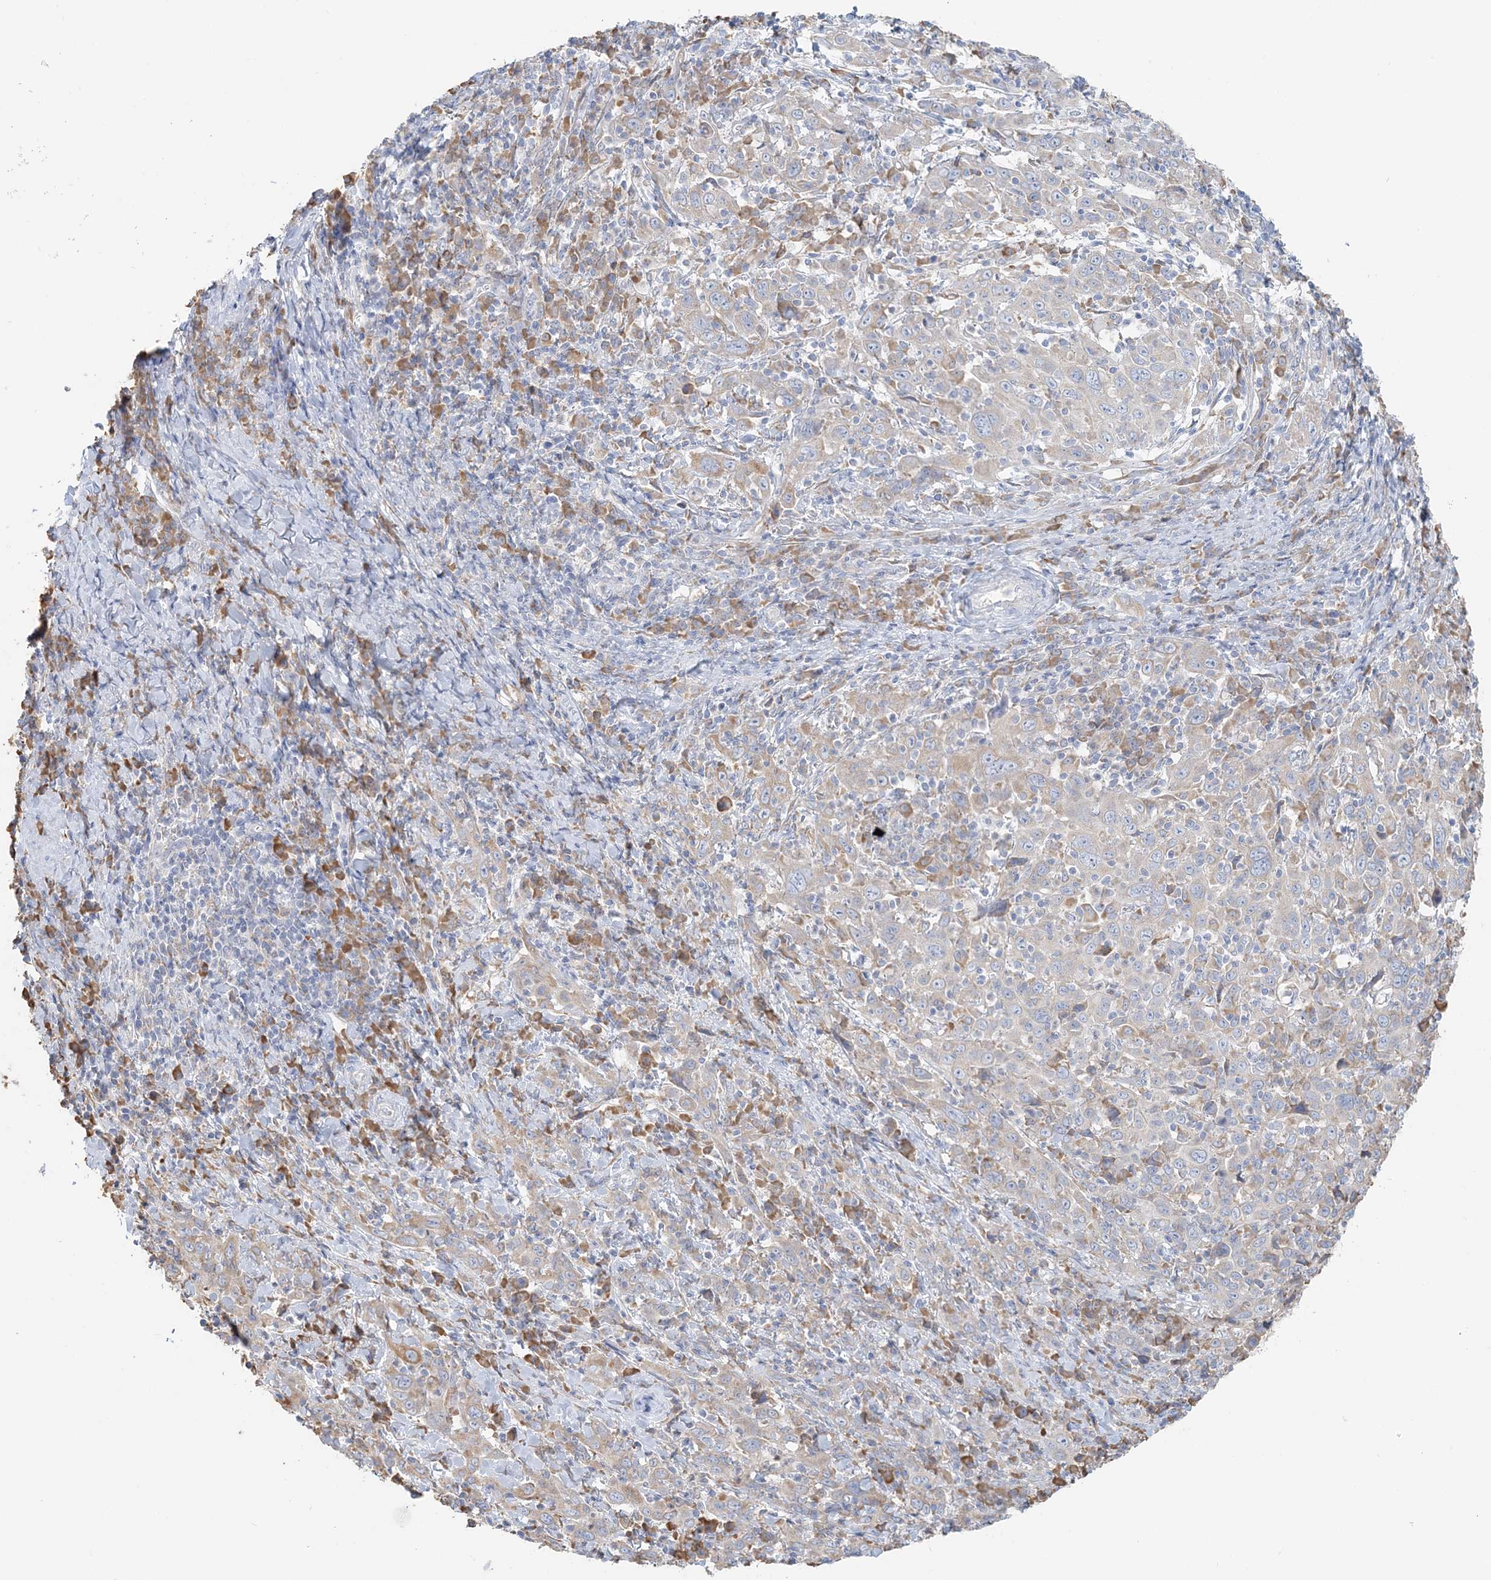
{"staining": {"intensity": "negative", "quantity": "none", "location": "none"}, "tissue": "cervical cancer", "cell_type": "Tumor cells", "image_type": "cancer", "snomed": [{"axis": "morphology", "description": "Squamous cell carcinoma, NOS"}, {"axis": "topography", "description": "Cervix"}], "caption": "DAB (3,3'-diaminobenzidine) immunohistochemical staining of human cervical cancer exhibits no significant positivity in tumor cells.", "gene": "TBC1D5", "patient": {"sex": "female", "age": 46}}